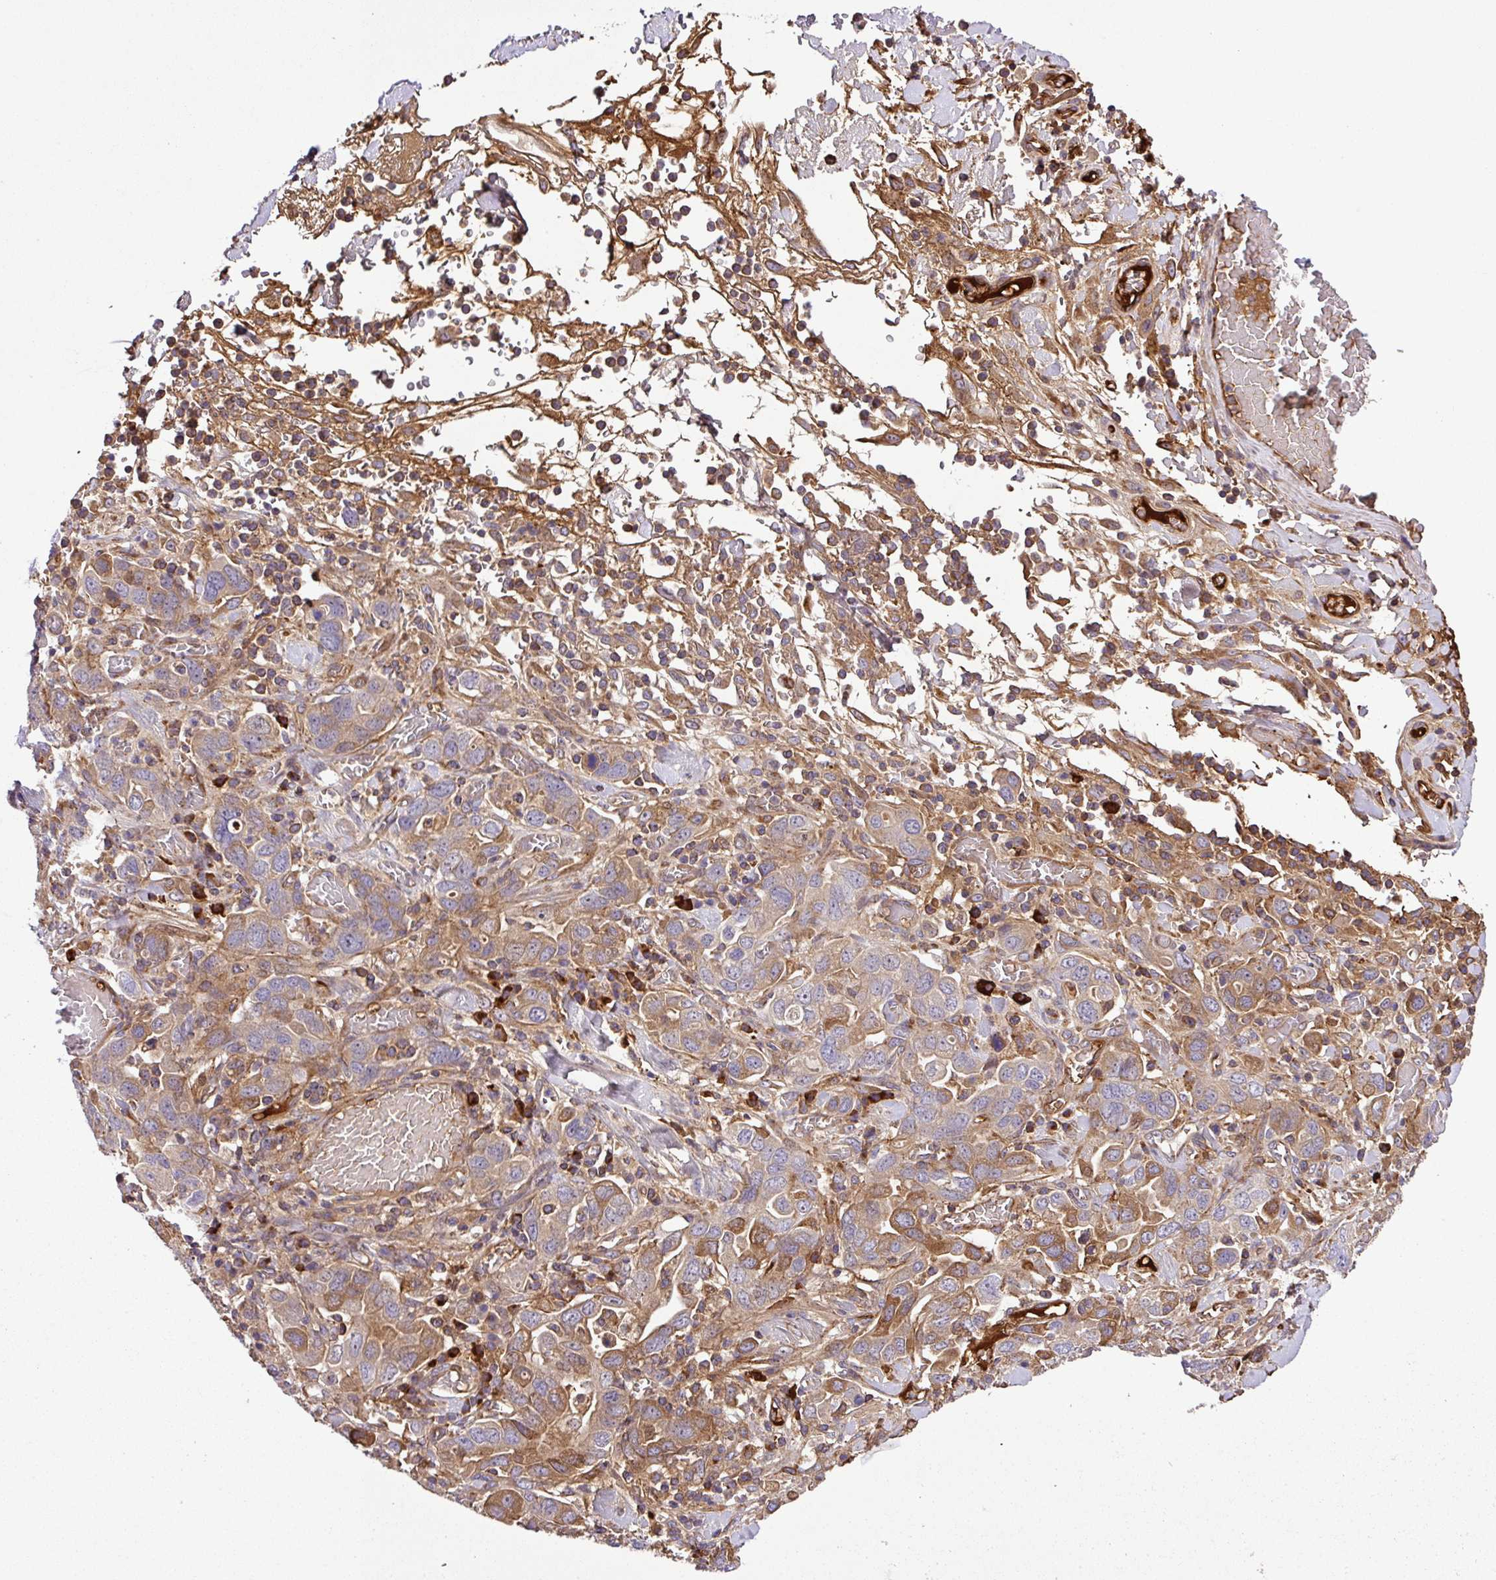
{"staining": {"intensity": "moderate", "quantity": ">75%", "location": "cytoplasmic/membranous"}, "tissue": "stomach cancer", "cell_type": "Tumor cells", "image_type": "cancer", "snomed": [{"axis": "morphology", "description": "Adenocarcinoma, NOS"}, {"axis": "topography", "description": "Stomach, upper"}, {"axis": "topography", "description": "Stomach"}], "caption": "Stomach cancer (adenocarcinoma) stained for a protein (brown) displays moderate cytoplasmic/membranous positive staining in about >75% of tumor cells.", "gene": "ZNF266", "patient": {"sex": "male", "age": 62}}